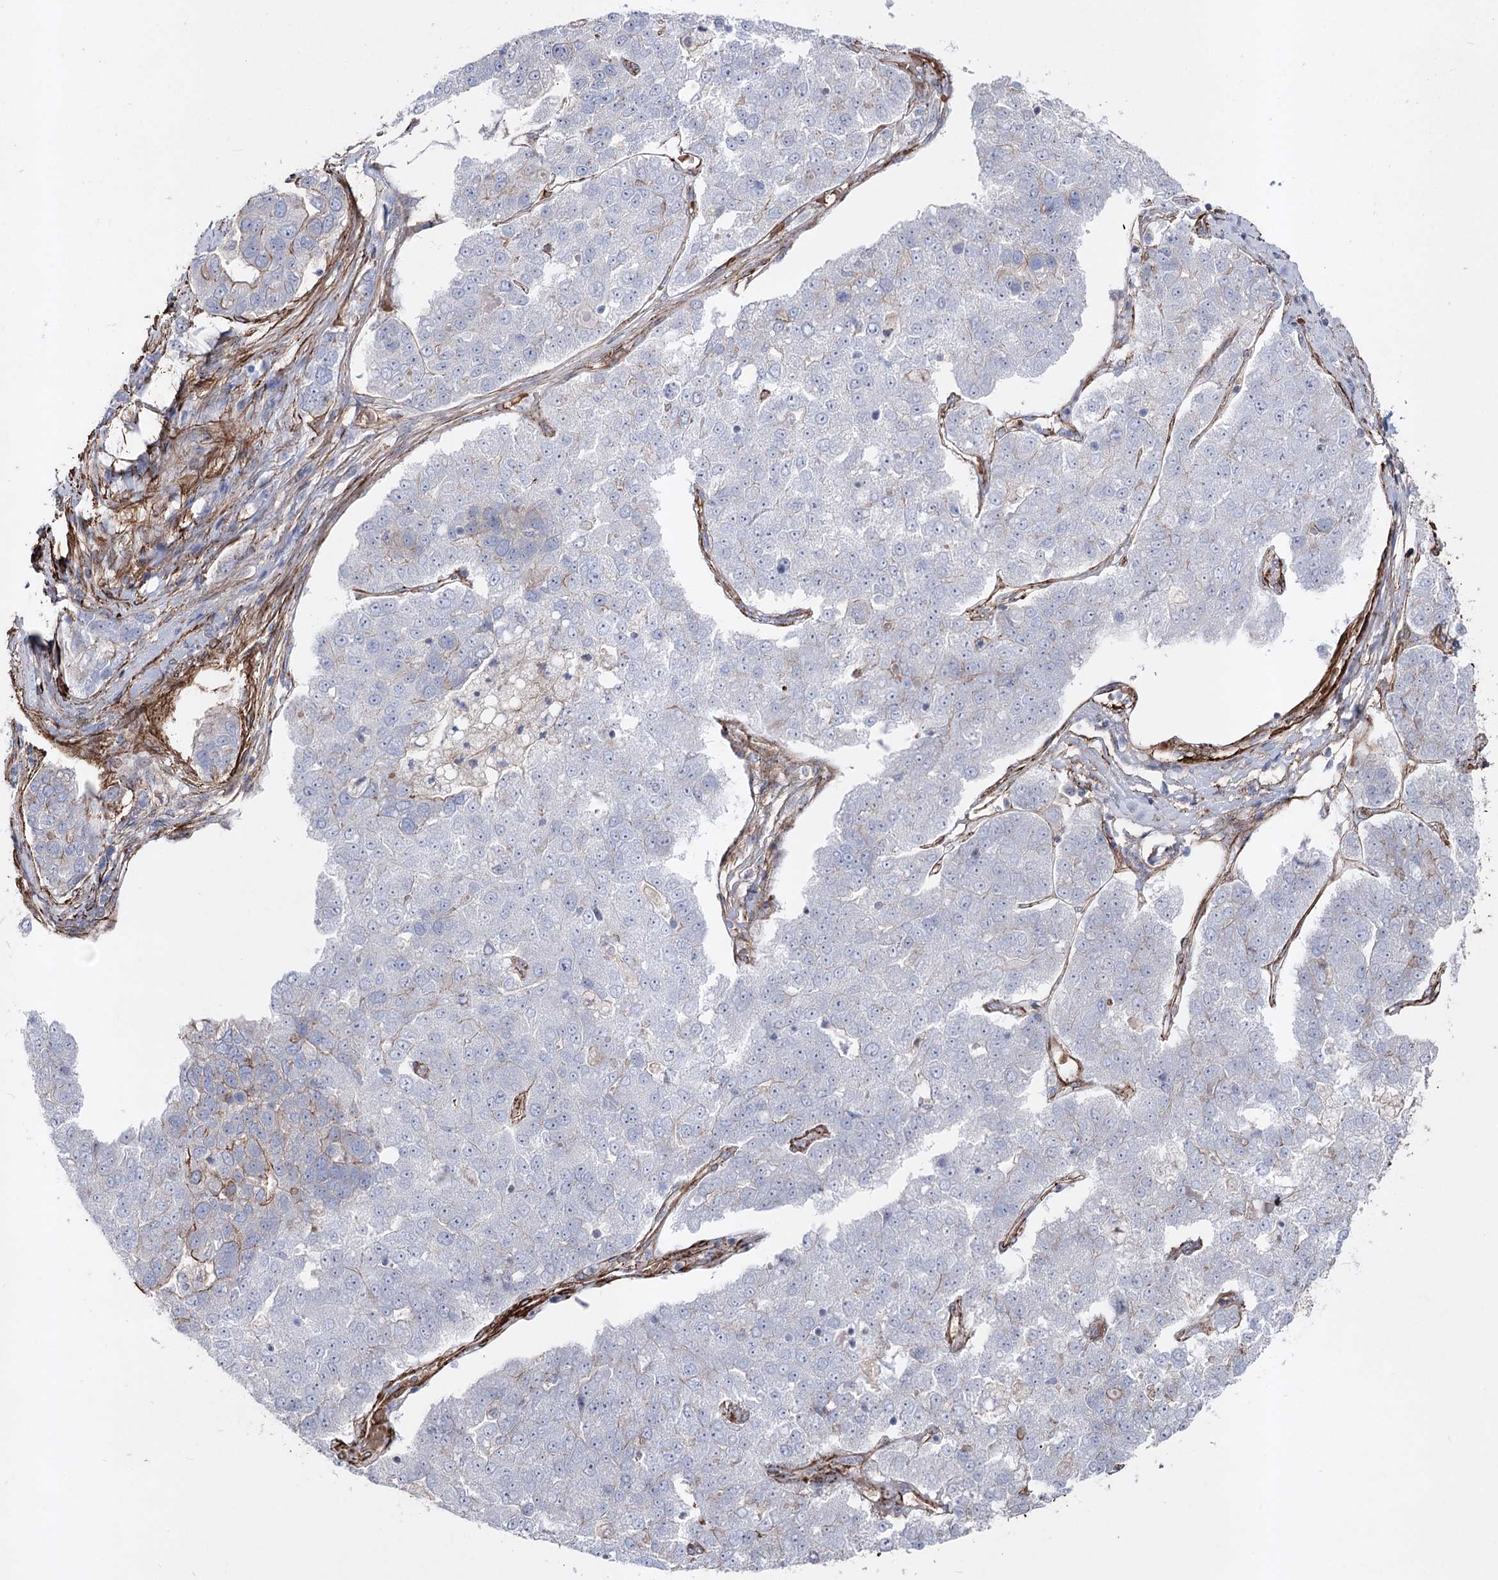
{"staining": {"intensity": "moderate", "quantity": "<25%", "location": "cytoplasmic/membranous"}, "tissue": "pancreatic cancer", "cell_type": "Tumor cells", "image_type": "cancer", "snomed": [{"axis": "morphology", "description": "Adenocarcinoma, NOS"}, {"axis": "topography", "description": "Pancreas"}], "caption": "Adenocarcinoma (pancreatic) stained with a brown dye exhibits moderate cytoplasmic/membranous positive expression in approximately <25% of tumor cells.", "gene": "ARHGAP20", "patient": {"sex": "female", "age": 61}}